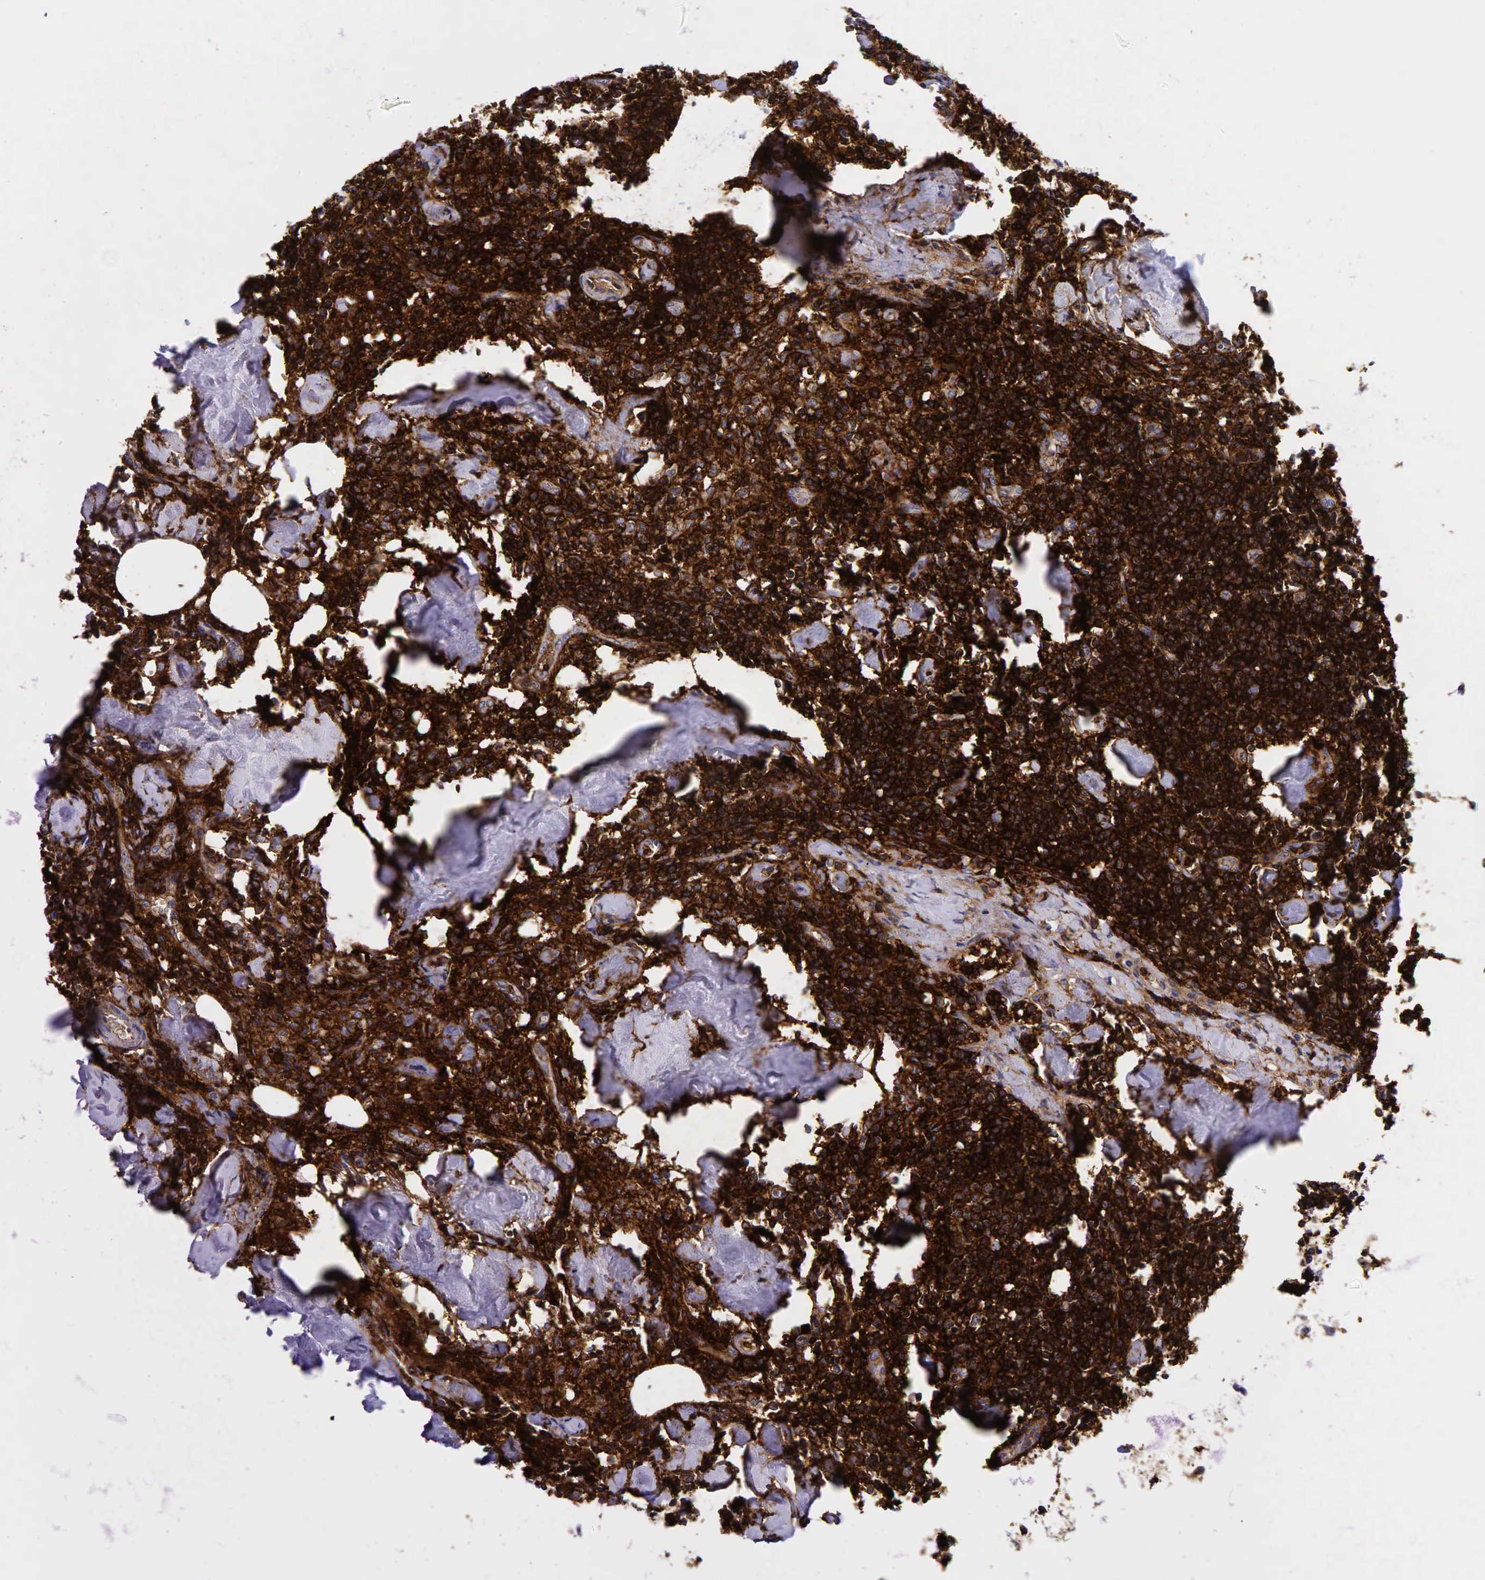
{"staining": {"intensity": "strong", "quantity": ">75%", "location": "cytoplasmic/membranous"}, "tissue": "lymph node", "cell_type": "Non-germinal center cells", "image_type": "normal", "snomed": [{"axis": "morphology", "description": "Normal tissue, NOS"}, {"axis": "topography", "description": "Lymph node"}], "caption": "The photomicrograph shows staining of benign lymph node, revealing strong cytoplasmic/membranous protein positivity (brown color) within non-germinal center cells. (Stains: DAB in brown, nuclei in blue, Microscopy: brightfield microscopy at high magnification).", "gene": "CD44", "patient": {"sex": "male", "age": 67}}